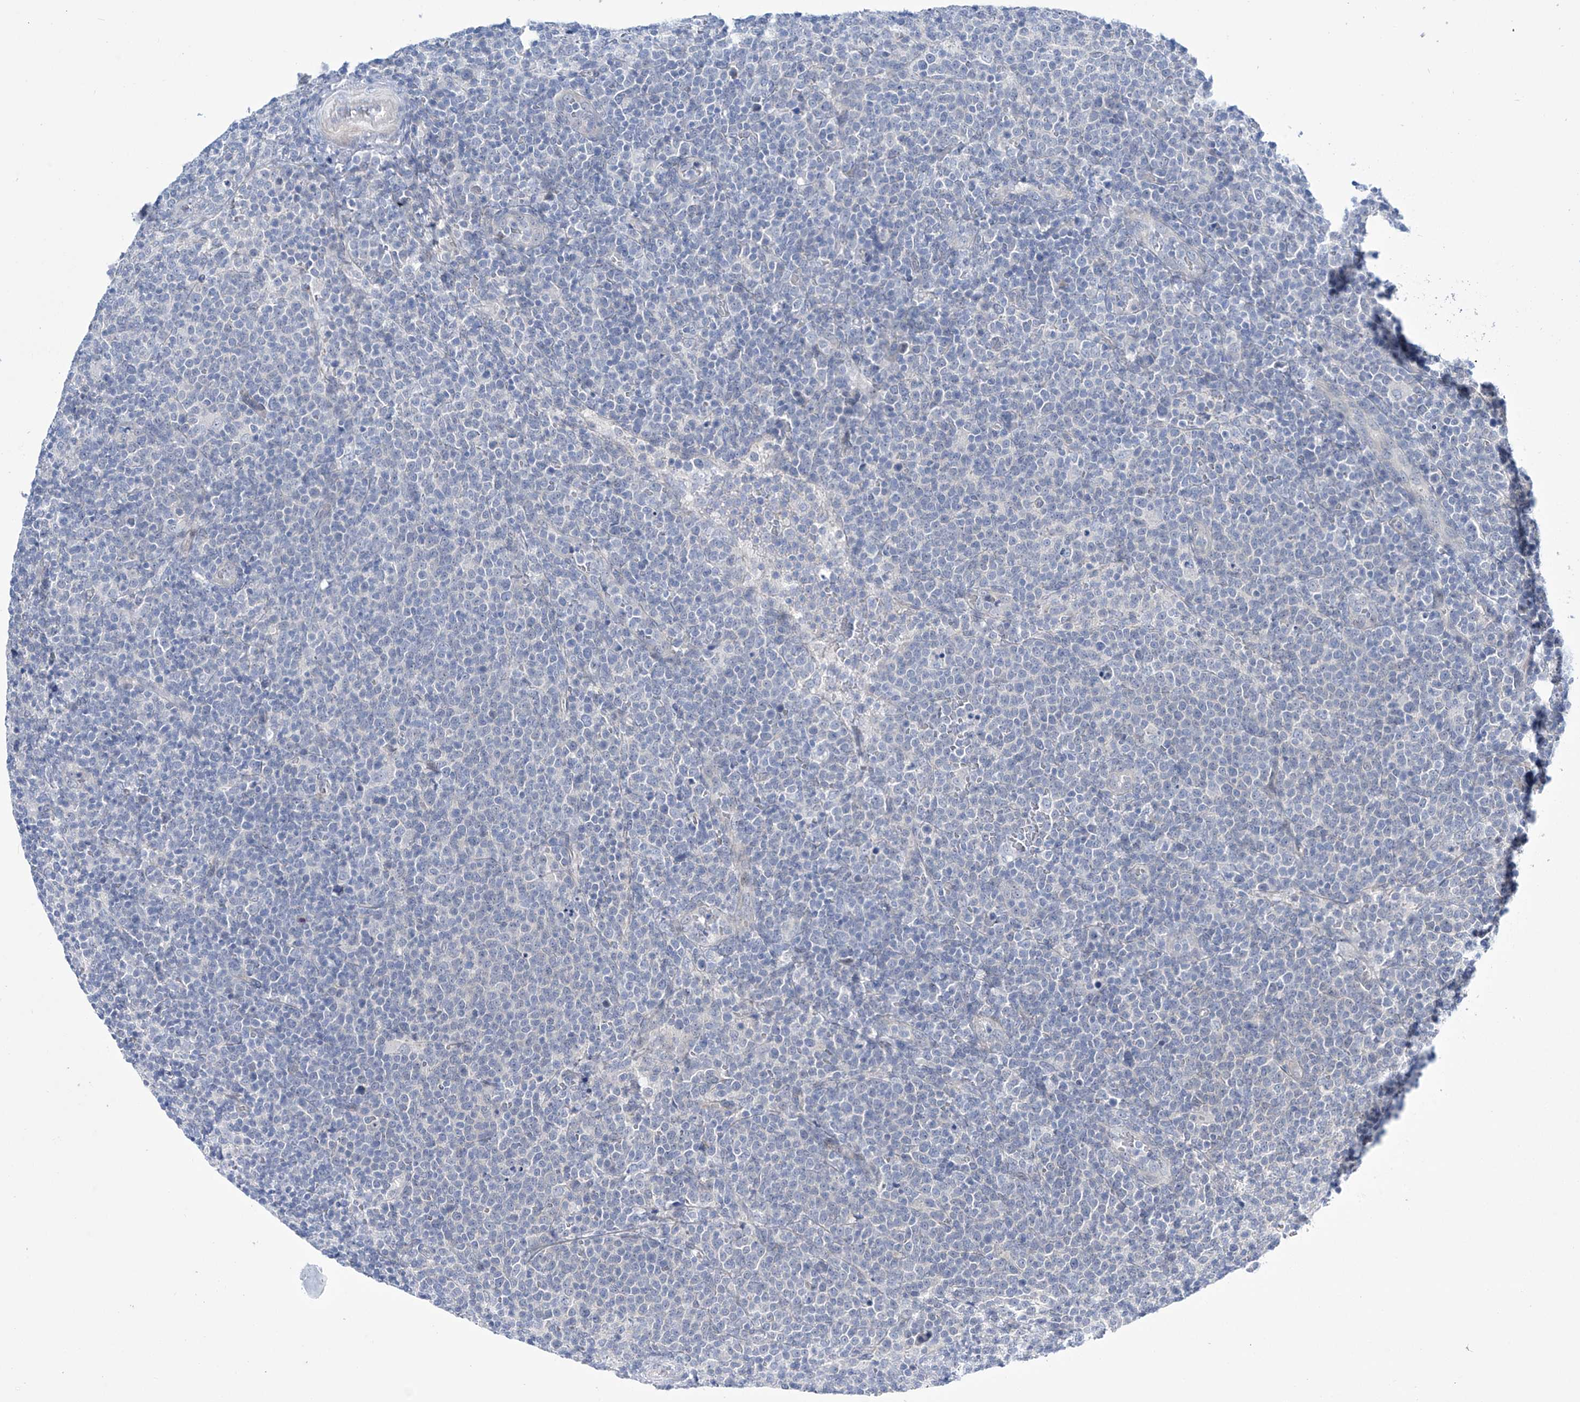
{"staining": {"intensity": "negative", "quantity": "none", "location": "none"}, "tissue": "lymphoma", "cell_type": "Tumor cells", "image_type": "cancer", "snomed": [{"axis": "morphology", "description": "Malignant lymphoma, non-Hodgkin's type, High grade"}, {"axis": "topography", "description": "Lymph node"}], "caption": "High power microscopy micrograph of an IHC histopathology image of malignant lymphoma, non-Hodgkin's type (high-grade), revealing no significant staining in tumor cells. (IHC, brightfield microscopy, high magnification).", "gene": "TRIM60", "patient": {"sex": "male", "age": 61}}